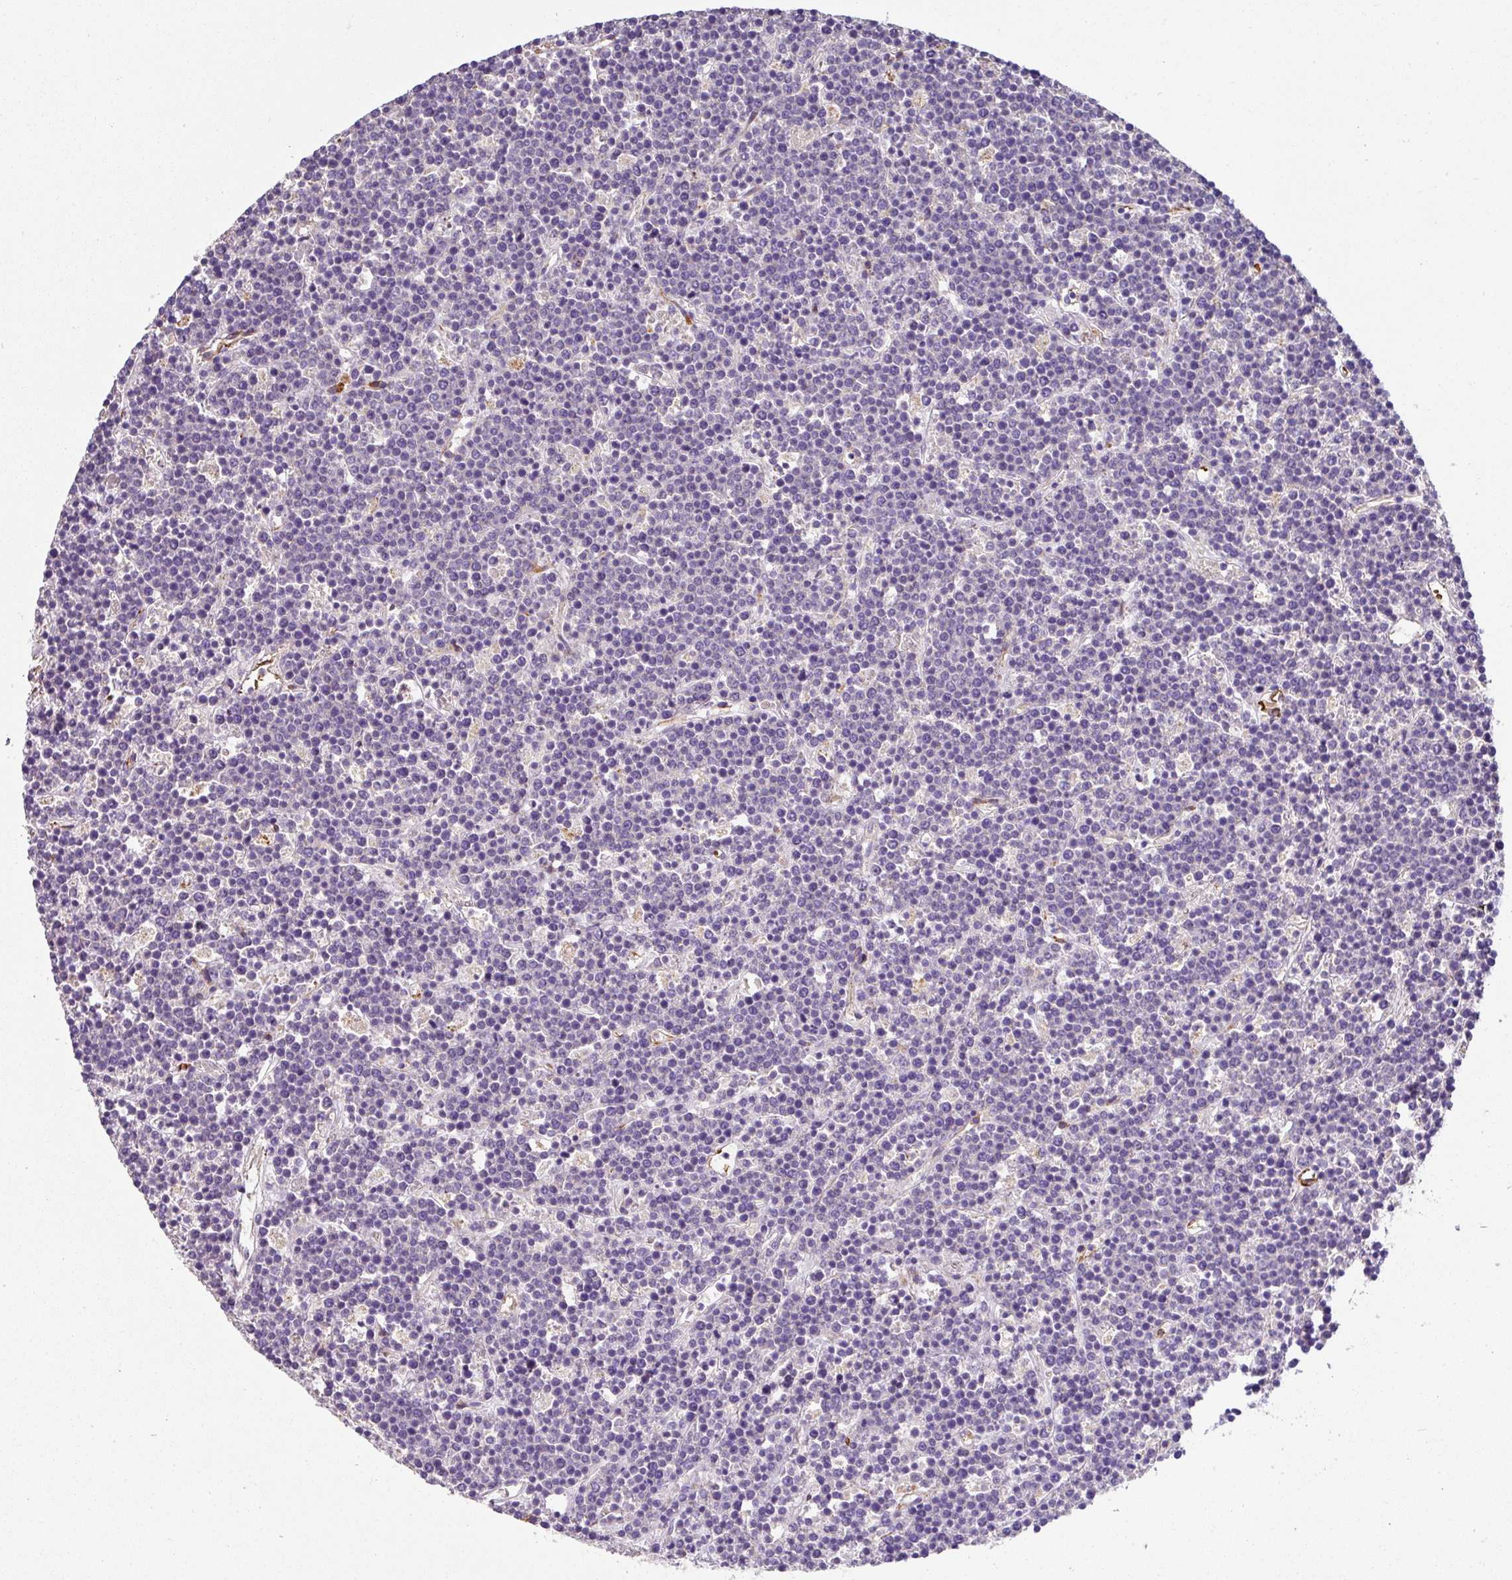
{"staining": {"intensity": "negative", "quantity": "none", "location": "none"}, "tissue": "lymphoma", "cell_type": "Tumor cells", "image_type": "cancer", "snomed": [{"axis": "morphology", "description": "Malignant lymphoma, non-Hodgkin's type, High grade"}, {"axis": "topography", "description": "Ovary"}], "caption": "Immunohistochemistry (IHC) histopathology image of lymphoma stained for a protein (brown), which shows no staining in tumor cells.", "gene": "SLC25A17", "patient": {"sex": "female", "age": 56}}